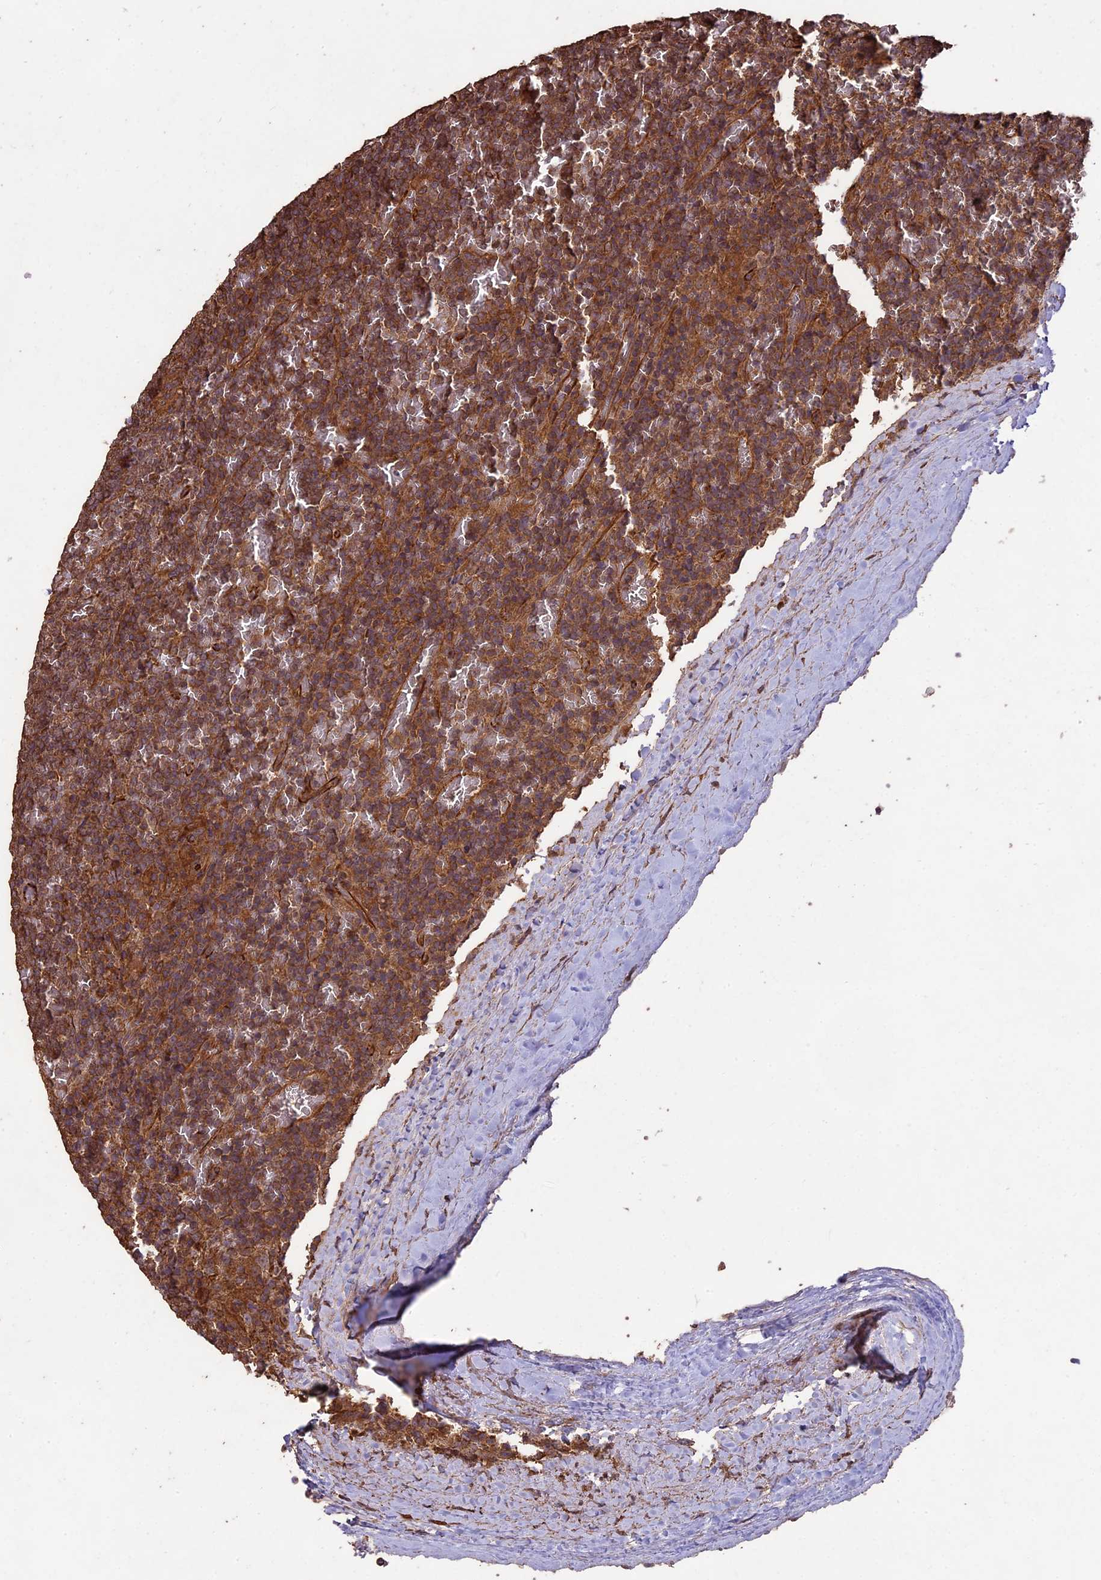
{"staining": {"intensity": "moderate", "quantity": ">75%", "location": "cytoplasmic/membranous"}, "tissue": "lymphoma", "cell_type": "Tumor cells", "image_type": "cancer", "snomed": [{"axis": "morphology", "description": "Malignant lymphoma, non-Hodgkin's type, Low grade"}, {"axis": "topography", "description": "Spleen"}], "caption": "A micrograph showing moderate cytoplasmic/membranous positivity in about >75% of tumor cells in low-grade malignant lymphoma, non-Hodgkin's type, as visualized by brown immunohistochemical staining.", "gene": "TTLL10", "patient": {"sex": "female", "age": 19}}